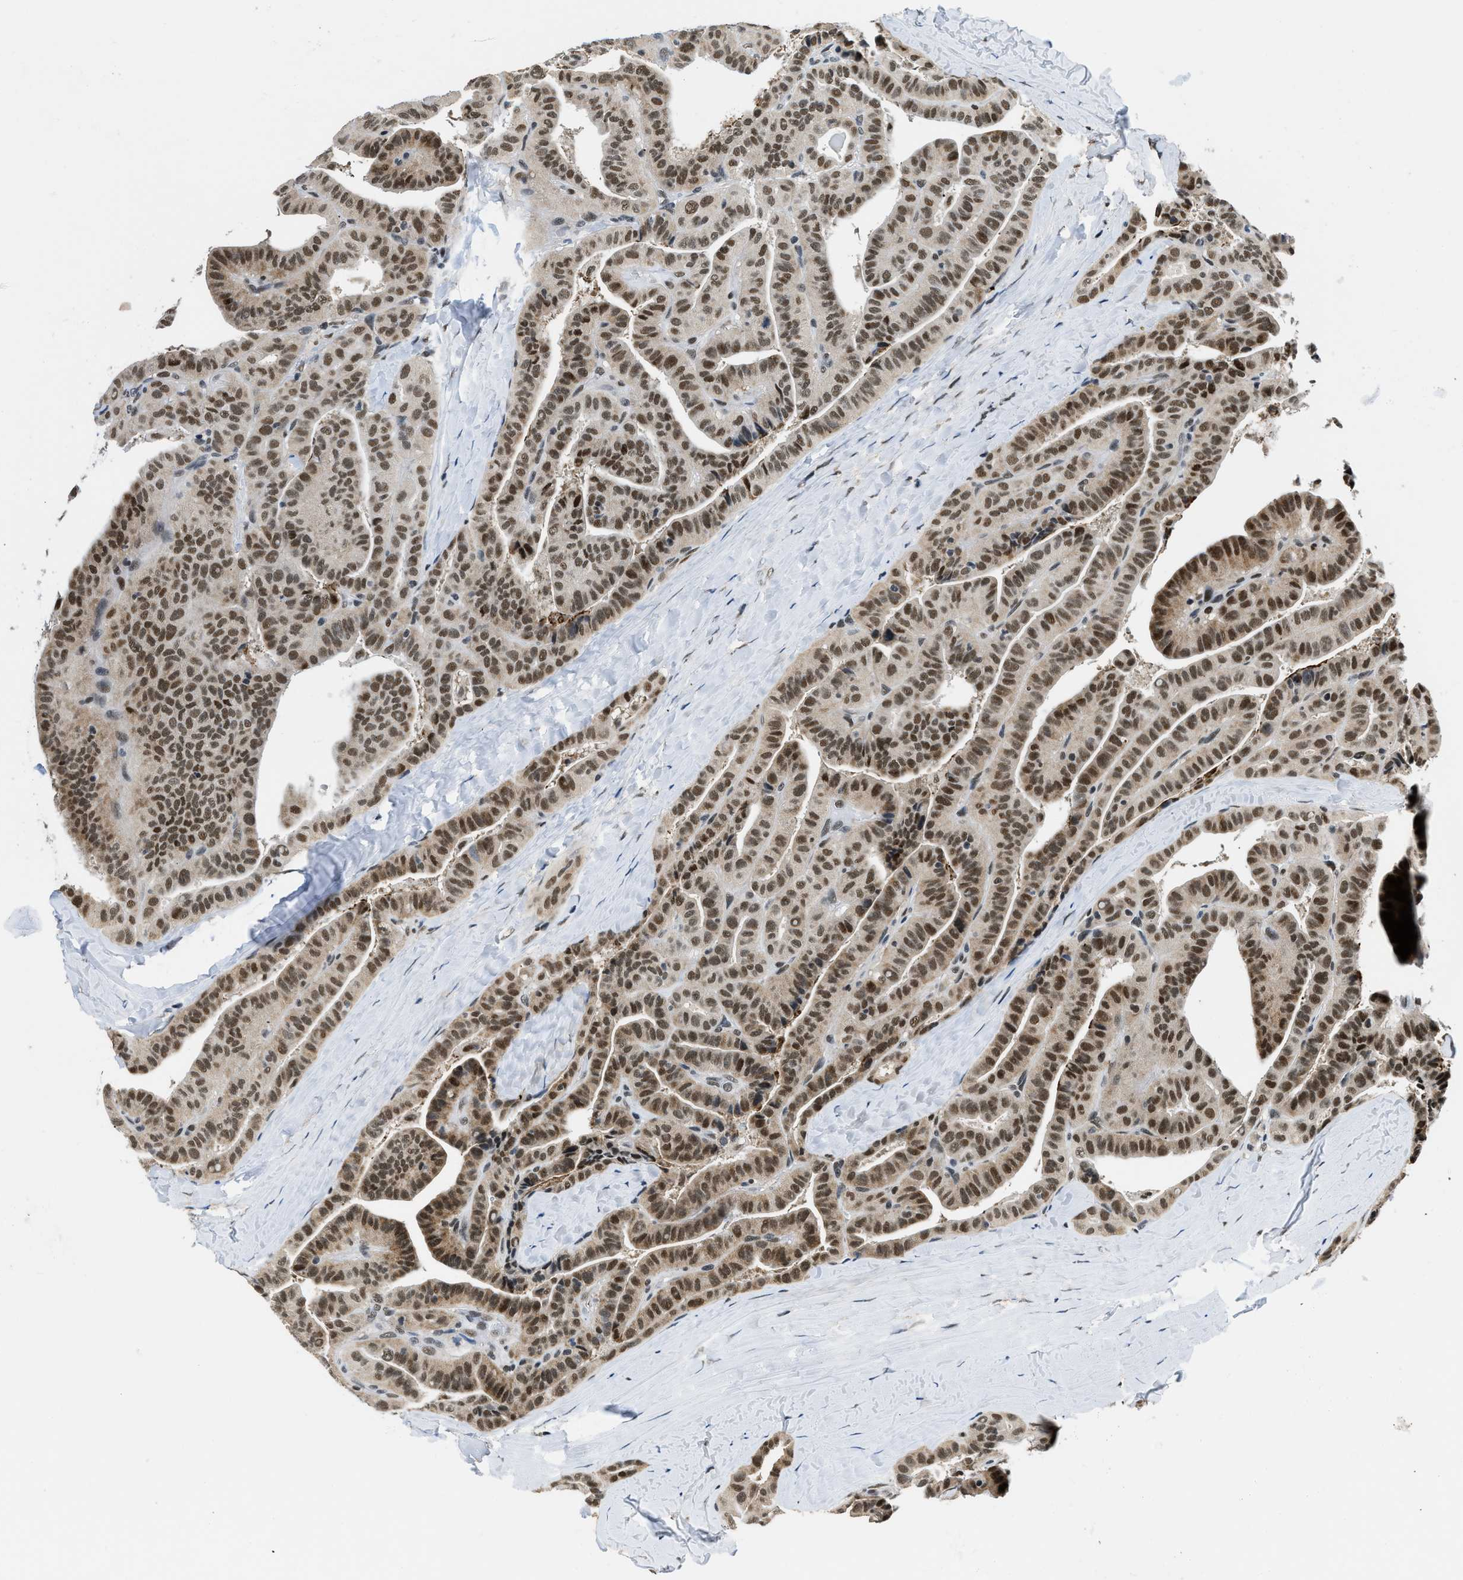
{"staining": {"intensity": "strong", "quantity": ">75%", "location": "nuclear"}, "tissue": "thyroid cancer", "cell_type": "Tumor cells", "image_type": "cancer", "snomed": [{"axis": "morphology", "description": "Papillary adenocarcinoma, NOS"}, {"axis": "topography", "description": "Thyroid gland"}], "caption": "Human papillary adenocarcinoma (thyroid) stained with a protein marker exhibits strong staining in tumor cells.", "gene": "KDM3B", "patient": {"sex": "male", "age": 77}}